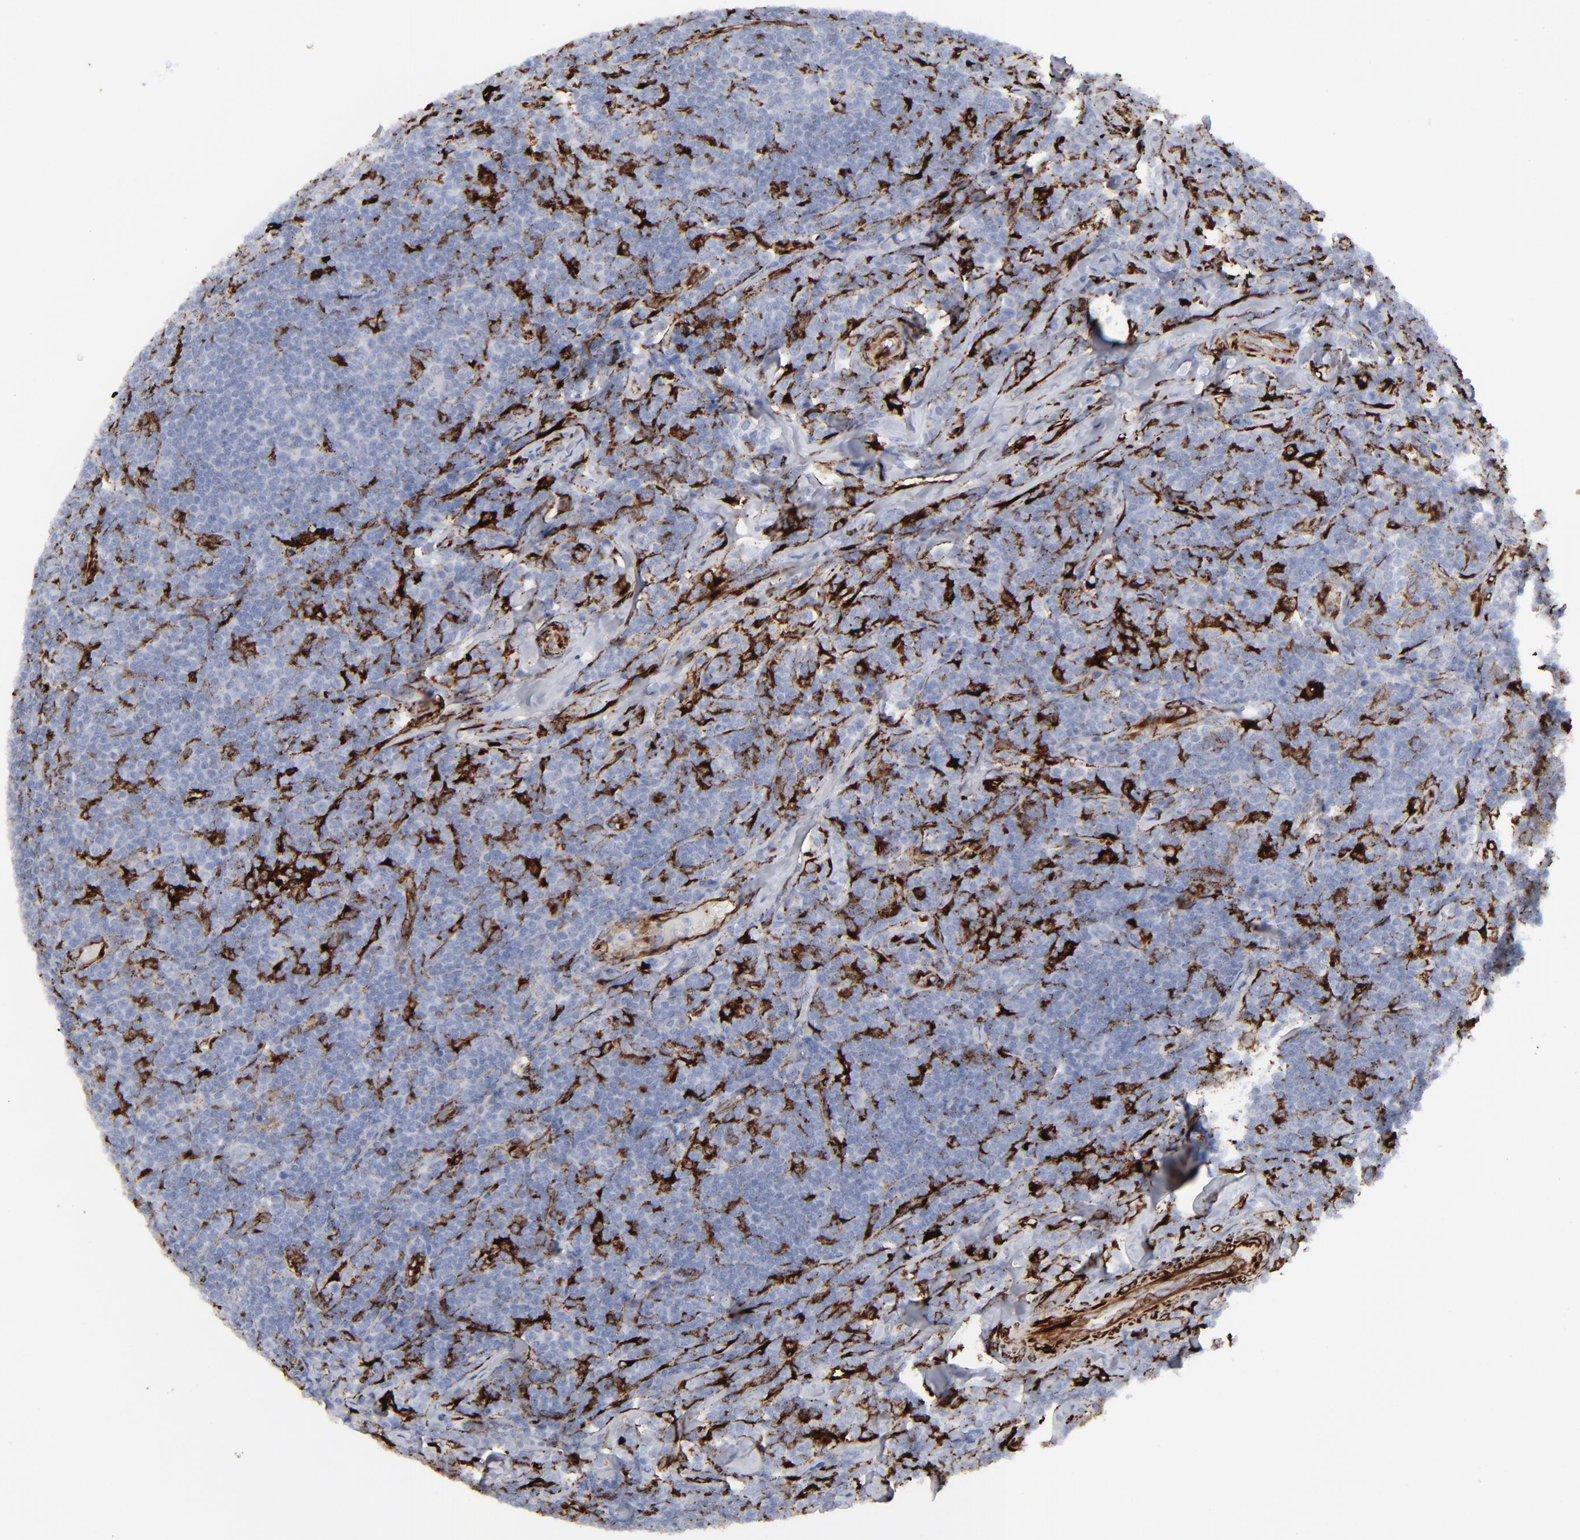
{"staining": {"intensity": "negative", "quantity": "none", "location": "none"}, "tissue": "lymphoma", "cell_type": "Tumor cells", "image_type": "cancer", "snomed": [{"axis": "morphology", "description": "Malignant lymphoma, non-Hodgkin's type, Low grade"}, {"axis": "topography", "description": "Lymph node"}], "caption": "This is an immunohistochemistry micrograph of lymphoma. There is no staining in tumor cells.", "gene": "SPARC", "patient": {"sex": "male", "age": 74}}